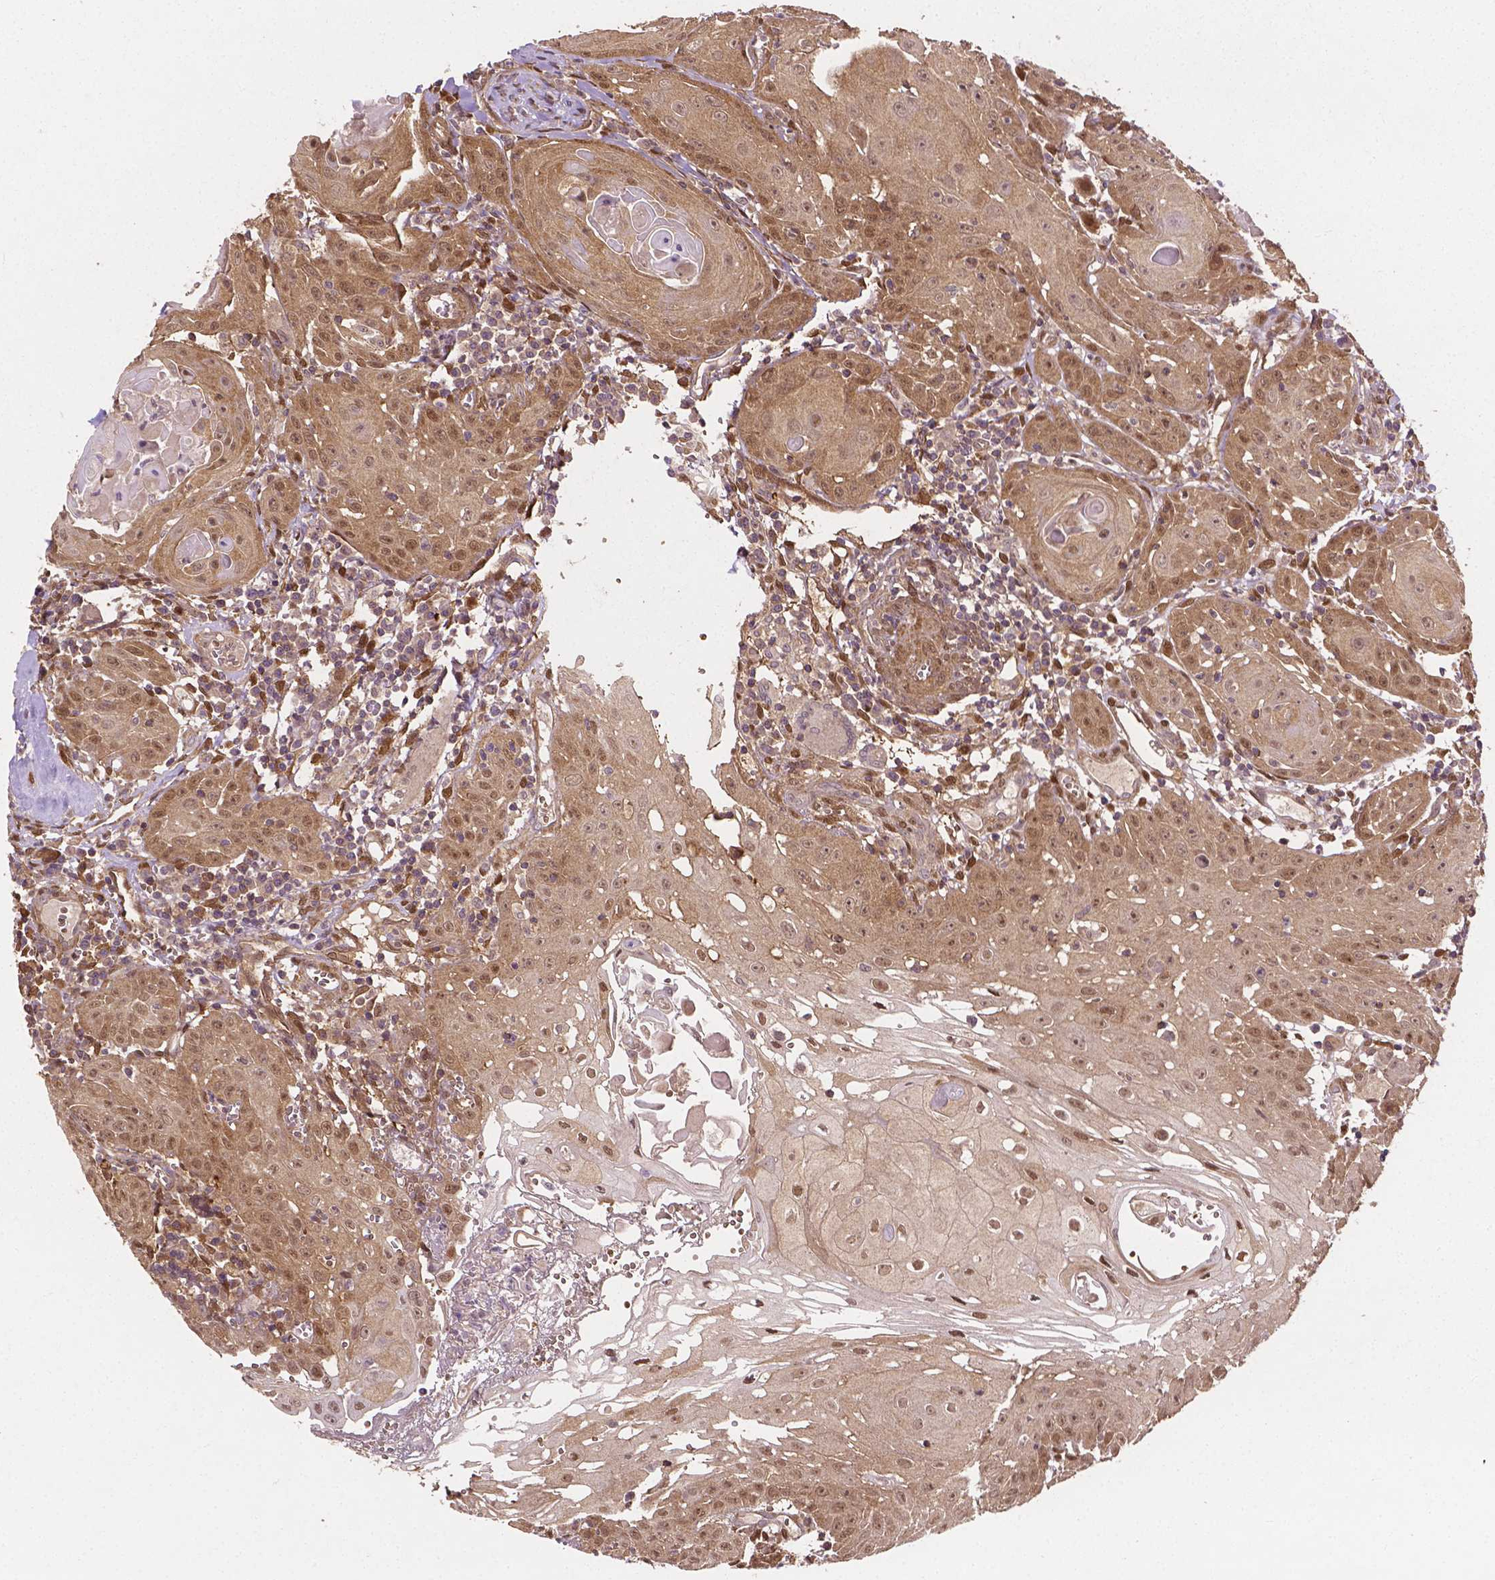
{"staining": {"intensity": "weak", "quantity": ">75%", "location": "cytoplasmic/membranous,nuclear"}, "tissue": "head and neck cancer", "cell_type": "Tumor cells", "image_type": "cancer", "snomed": [{"axis": "morphology", "description": "Squamous cell carcinoma, NOS"}, {"axis": "topography", "description": "Head-Neck"}], "caption": "Protein staining of squamous cell carcinoma (head and neck) tissue demonstrates weak cytoplasmic/membranous and nuclear staining in approximately >75% of tumor cells. (DAB (3,3'-diaminobenzidine) IHC with brightfield microscopy, high magnification).", "gene": "YAP1", "patient": {"sex": "female", "age": 80}}